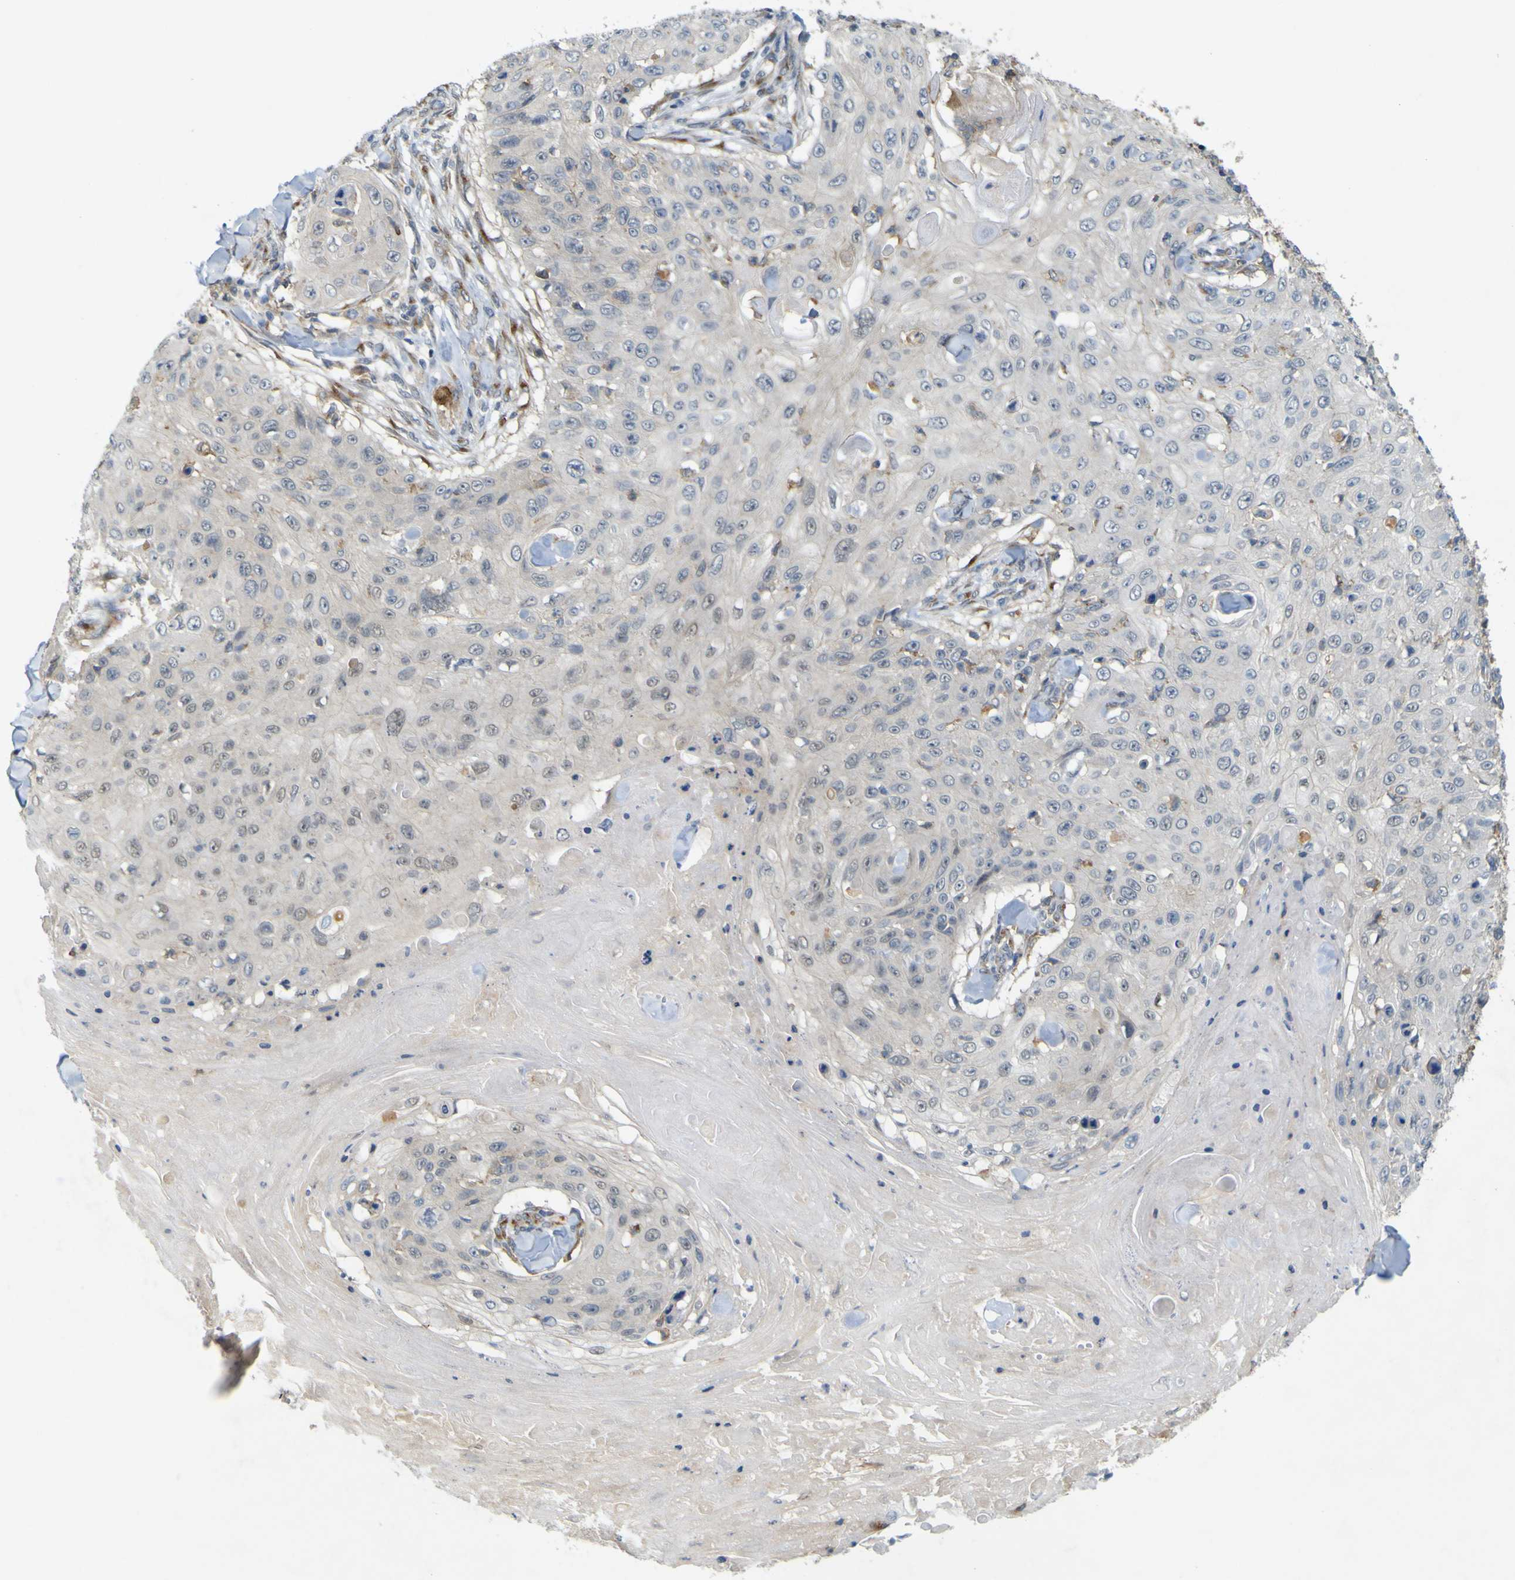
{"staining": {"intensity": "negative", "quantity": "none", "location": "none"}, "tissue": "skin cancer", "cell_type": "Tumor cells", "image_type": "cancer", "snomed": [{"axis": "morphology", "description": "Squamous cell carcinoma, NOS"}, {"axis": "topography", "description": "Skin"}], "caption": "Human skin cancer stained for a protein using immunohistochemistry demonstrates no expression in tumor cells.", "gene": "IGF2R", "patient": {"sex": "male", "age": 86}}